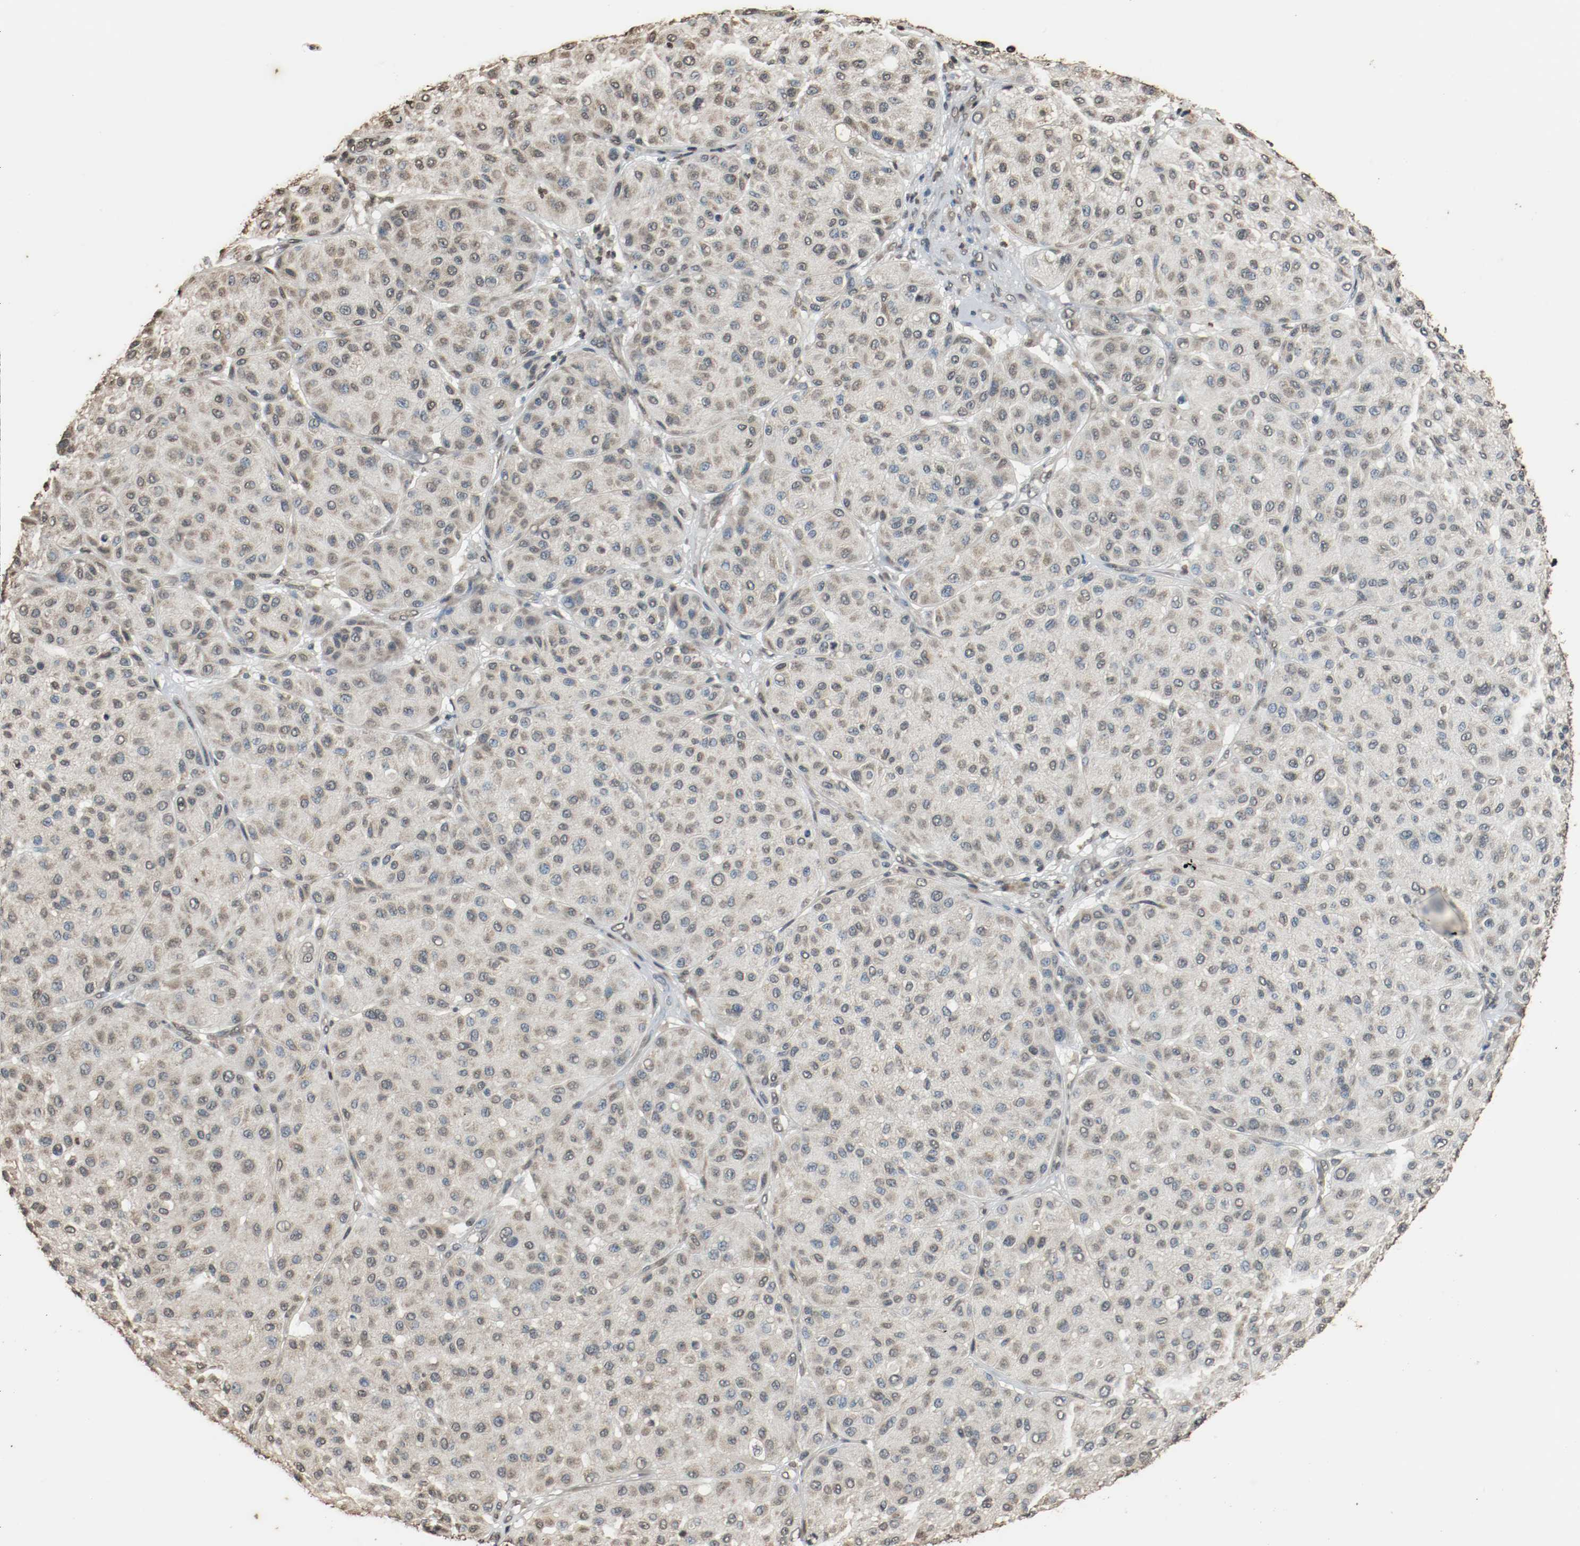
{"staining": {"intensity": "weak", "quantity": "25%-75%", "location": "cytoplasmic/membranous"}, "tissue": "melanoma", "cell_type": "Tumor cells", "image_type": "cancer", "snomed": [{"axis": "morphology", "description": "Normal tissue, NOS"}, {"axis": "morphology", "description": "Malignant melanoma, Metastatic site"}, {"axis": "topography", "description": "Skin"}], "caption": "This photomicrograph reveals immunohistochemistry staining of malignant melanoma (metastatic site), with low weak cytoplasmic/membranous expression in approximately 25%-75% of tumor cells.", "gene": "RTN4", "patient": {"sex": "male", "age": 41}}